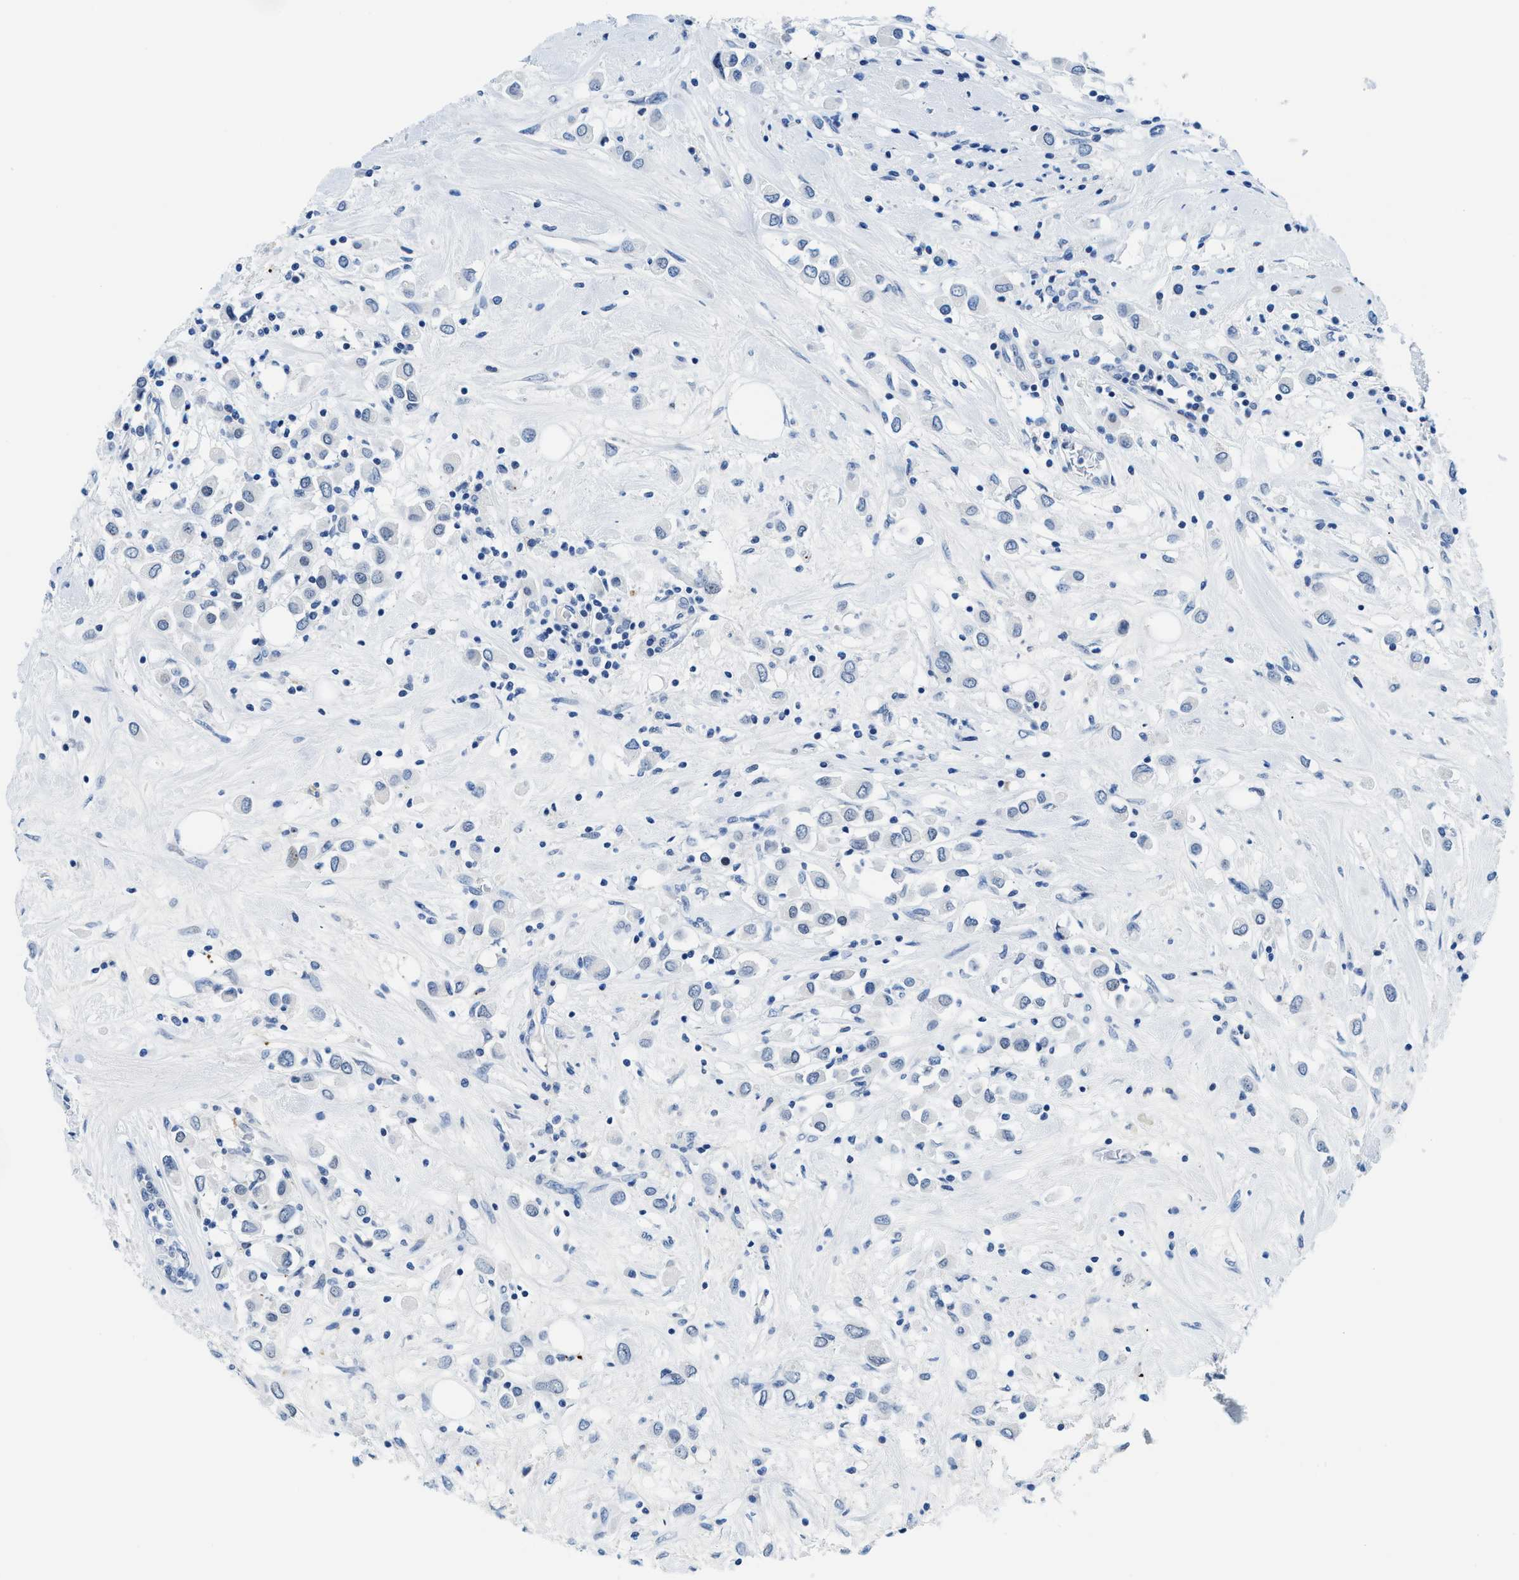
{"staining": {"intensity": "negative", "quantity": "none", "location": "none"}, "tissue": "breast cancer", "cell_type": "Tumor cells", "image_type": "cancer", "snomed": [{"axis": "morphology", "description": "Duct carcinoma"}, {"axis": "topography", "description": "Breast"}], "caption": "This is an immunohistochemistry photomicrograph of breast cancer. There is no staining in tumor cells.", "gene": "MBL2", "patient": {"sex": "female", "age": 61}}